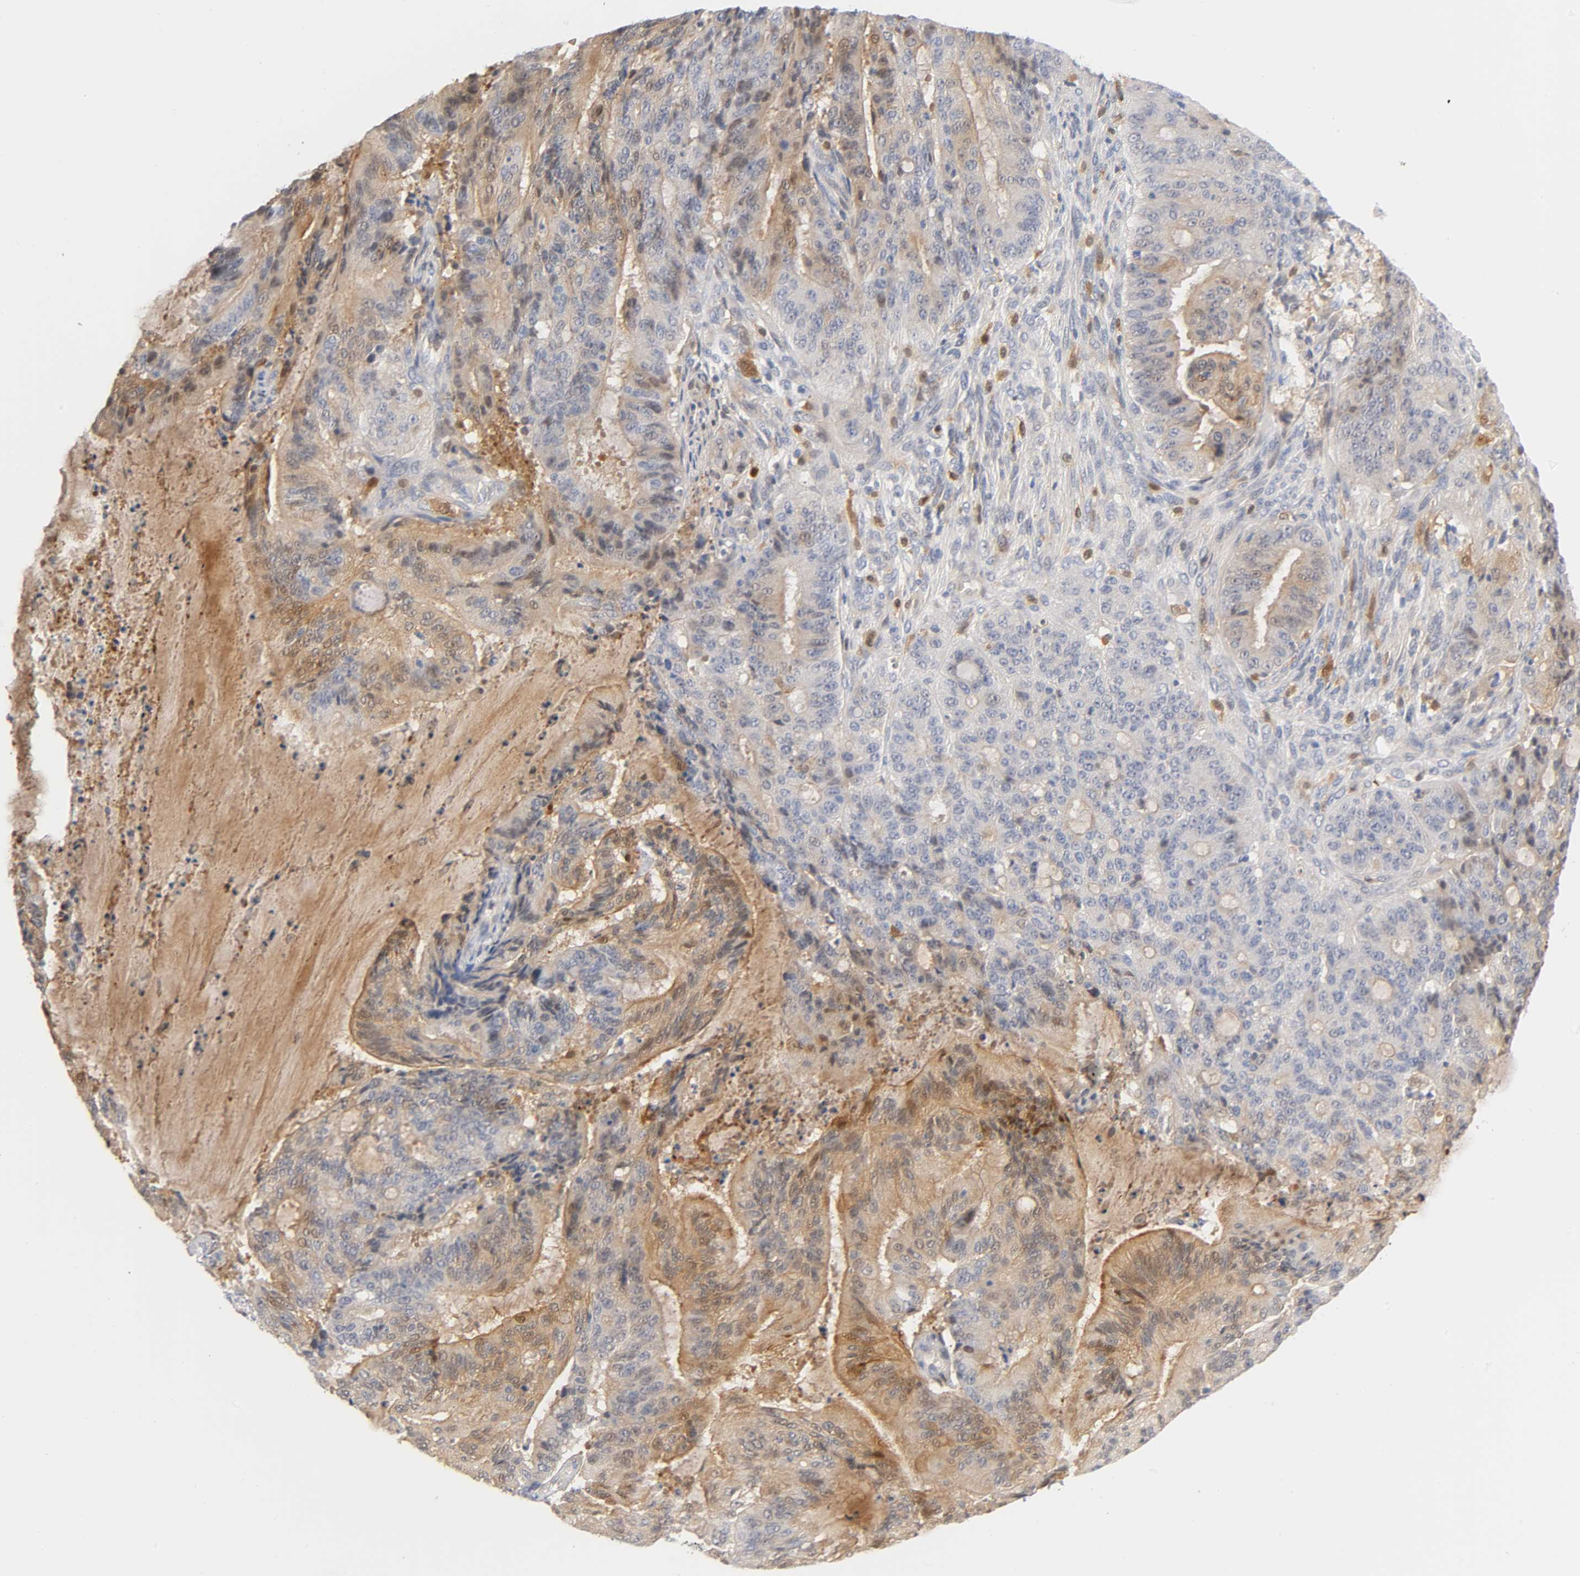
{"staining": {"intensity": "weak", "quantity": "25%-75%", "location": "cytoplasmic/membranous,nuclear"}, "tissue": "liver cancer", "cell_type": "Tumor cells", "image_type": "cancer", "snomed": [{"axis": "morphology", "description": "Cholangiocarcinoma"}, {"axis": "topography", "description": "Liver"}], "caption": "Immunohistochemical staining of human cholangiocarcinoma (liver) exhibits low levels of weak cytoplasmic/membranous and nuclear protein expression in approximately 25%-75% of tumor cells.", "gene": "IL18", "patient": {"sex": "female", "age": 73}}